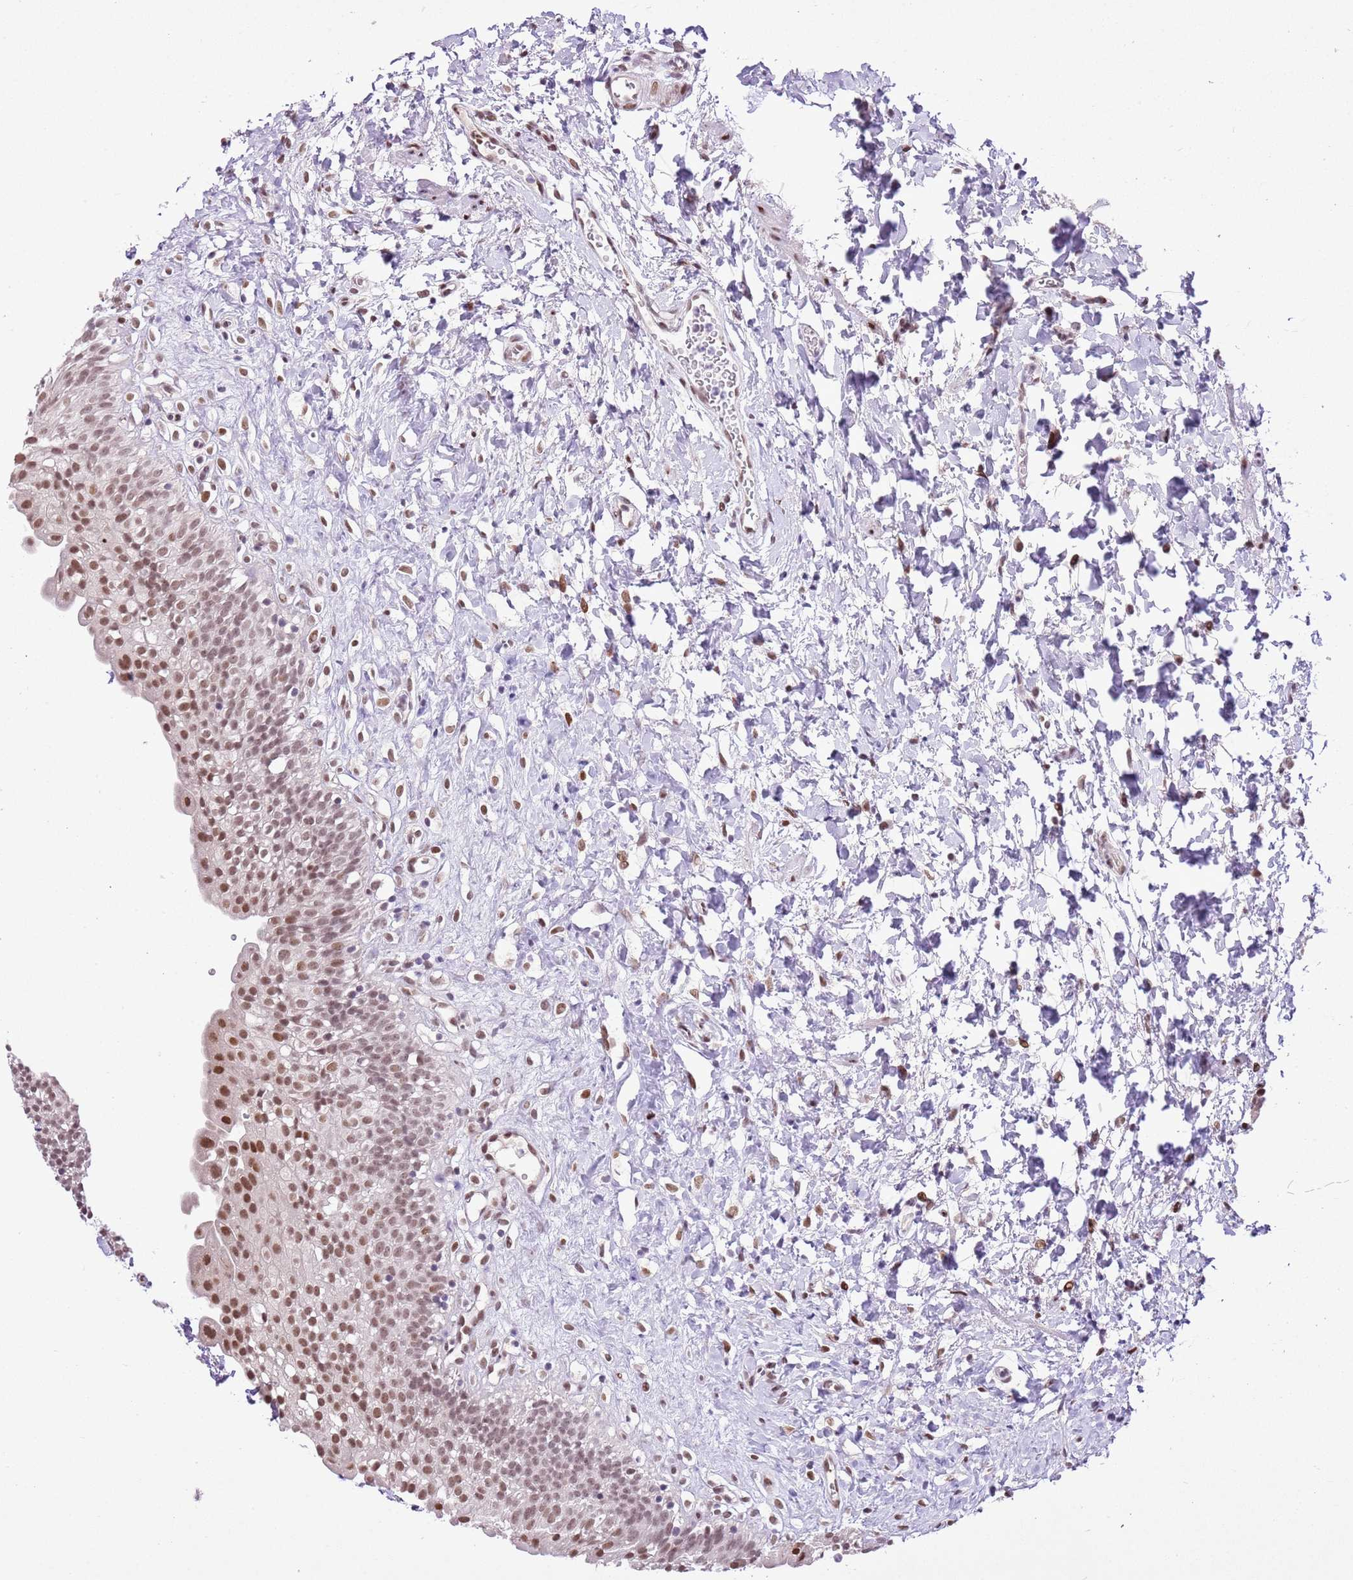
{"staining": {"intensity": "moderate", "quantity": ">75%", "location": "nuclear"}, "tissue": "urinary bladder", "cell_type": "Urothelial cells", "image_type": "normal", "snomed": [{"axis": "morphology", "description": "Normal tissue, NOS"}, {"axis": "topography", "description": "Urinary bladder"}], "caption": "This histopathology image demonstrates immunohistochemistry staining of normal urinary bladder, with medium moderate nuclear positivity in approximately >75% of urothelial cells.", "gene": "NACC2", "patient": {"sex": "male", "age": 51}}